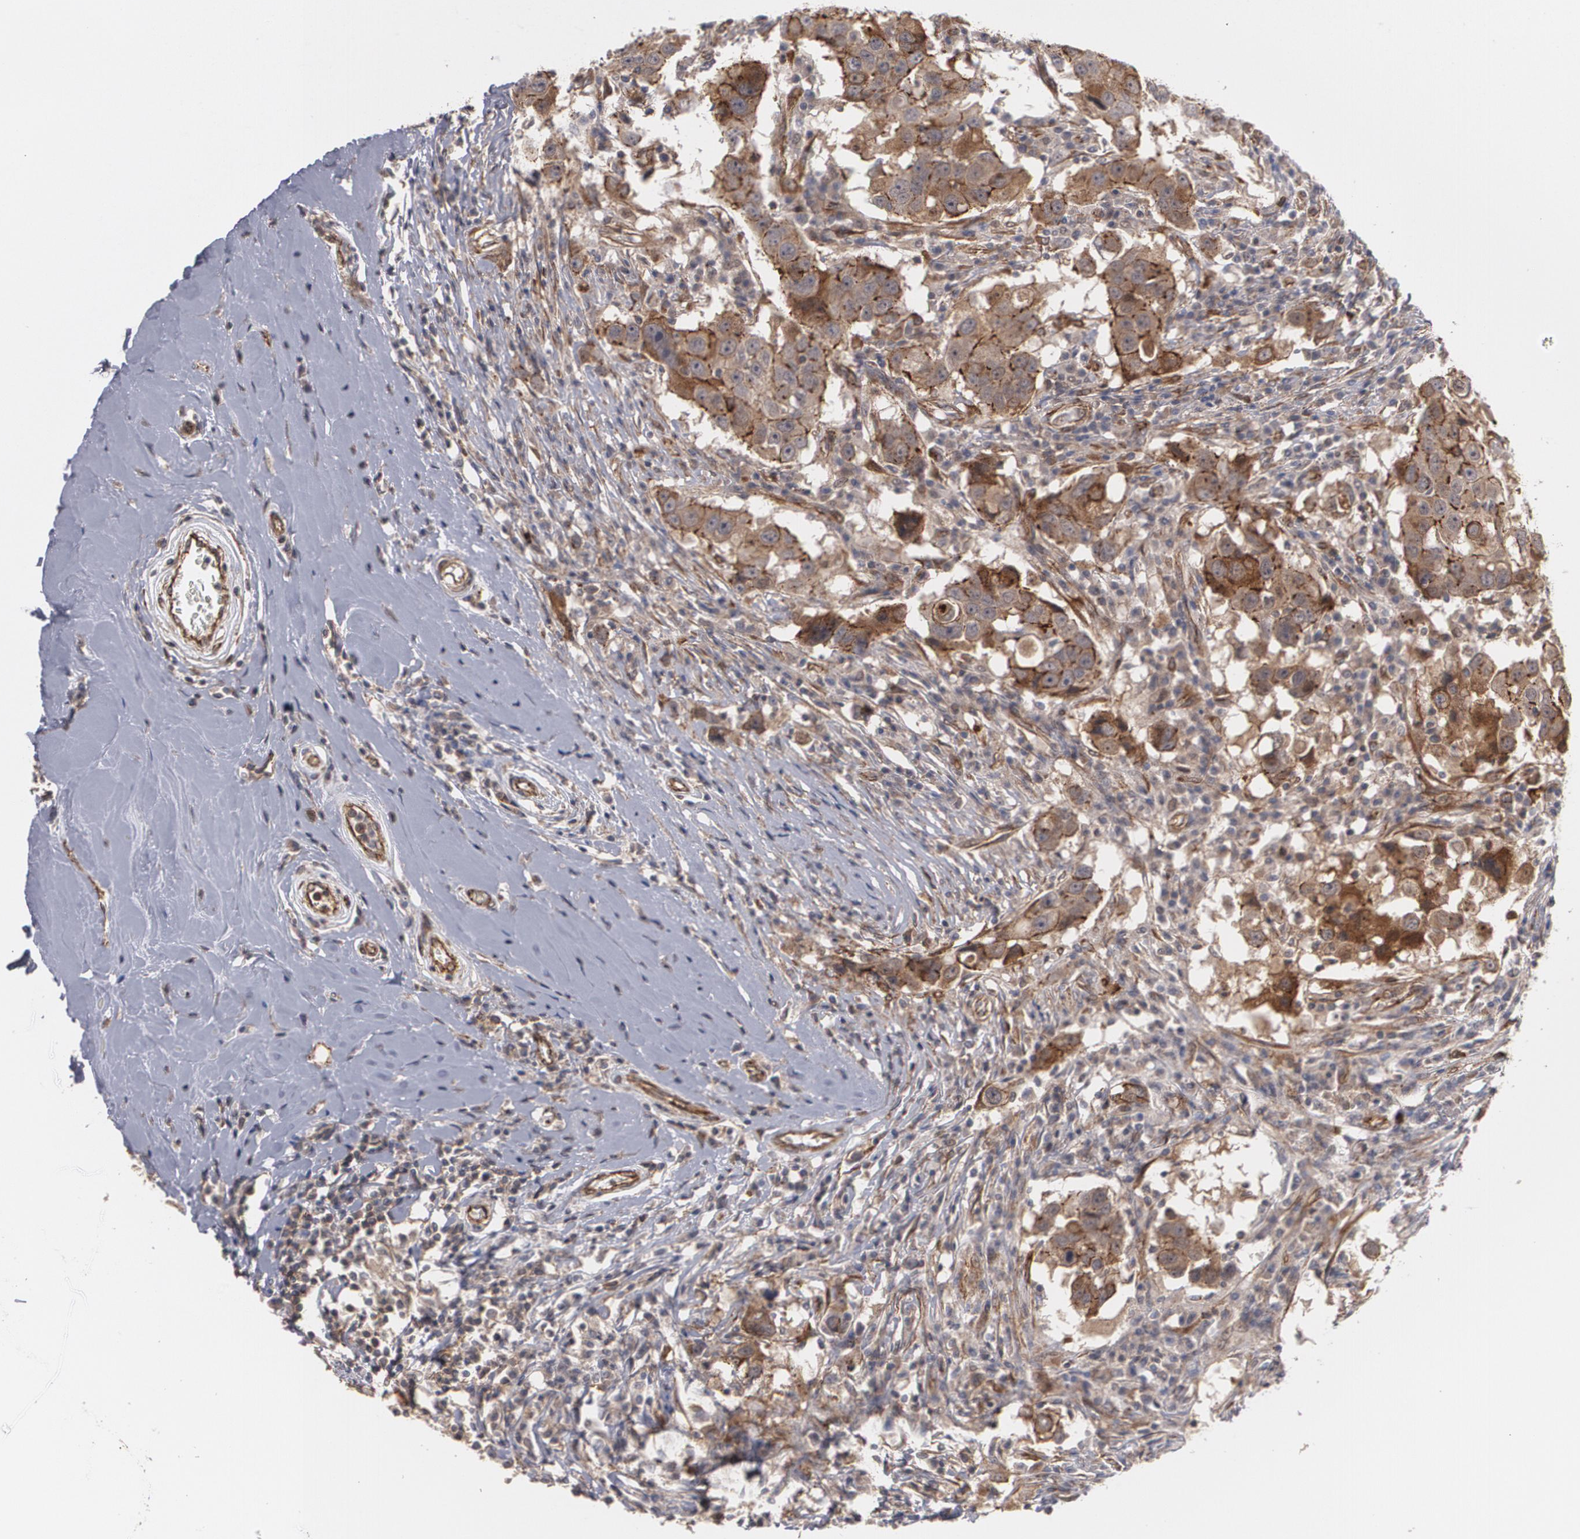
{"staining": {"intensity": "strong", "quantity": ">75%", "location": "cytoplasmic/membranous"}, "tissue": "breast cancer", "cell_type": "Tumor cells", "image_type": "cancer", "snomed": [{"axis": "morphology", "description": "Duct carcinoma"}, {"axis": "topography", "description": "Breast"}], "caption": "Approximately >75% of tumor cells in human breast cancer exhibit strong cytoplasmic/membranous protein expression as visualized by brown immunohistochemical staining.", "gene": "TJP1", "patient": {"sex": "female", "age": 27}}